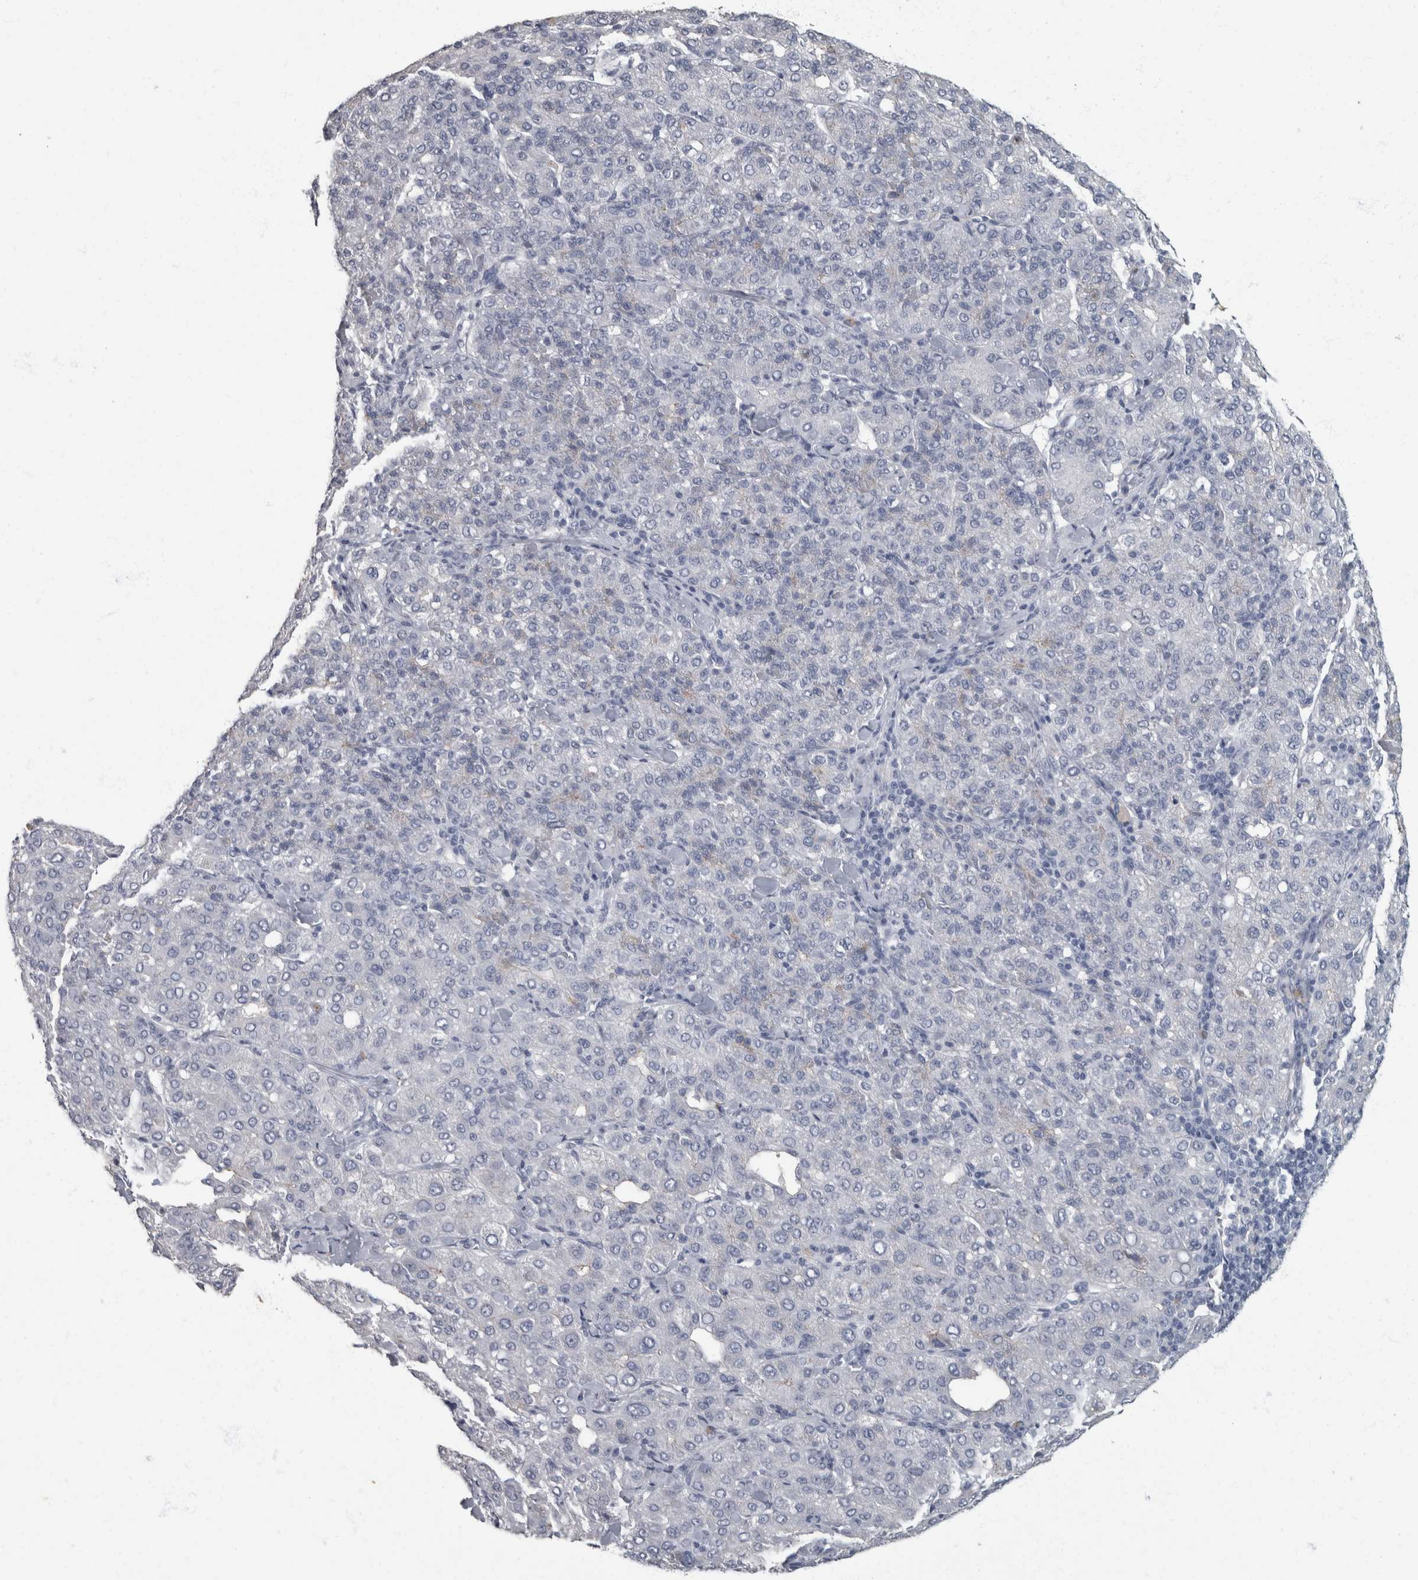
{"staining": {"intensity": "negative", "quantity": "none", "location": "none"}, "tissue": "liver cancer", "cell_type": "Tumor cells", "image_type": "cancer", "snomed": [{"axis": "morphology", "description": "Carcinoma, Hepatocellular, NOS"}, {"axis": "topography", "description": "Liver"}], "caption": "Immunohistochemical staining of liver hepatocellular carcinoma demonstrates no significant expression in tumor cells.", "gene": "DSG2", "patient": {"sex": "male", "age": 65}}